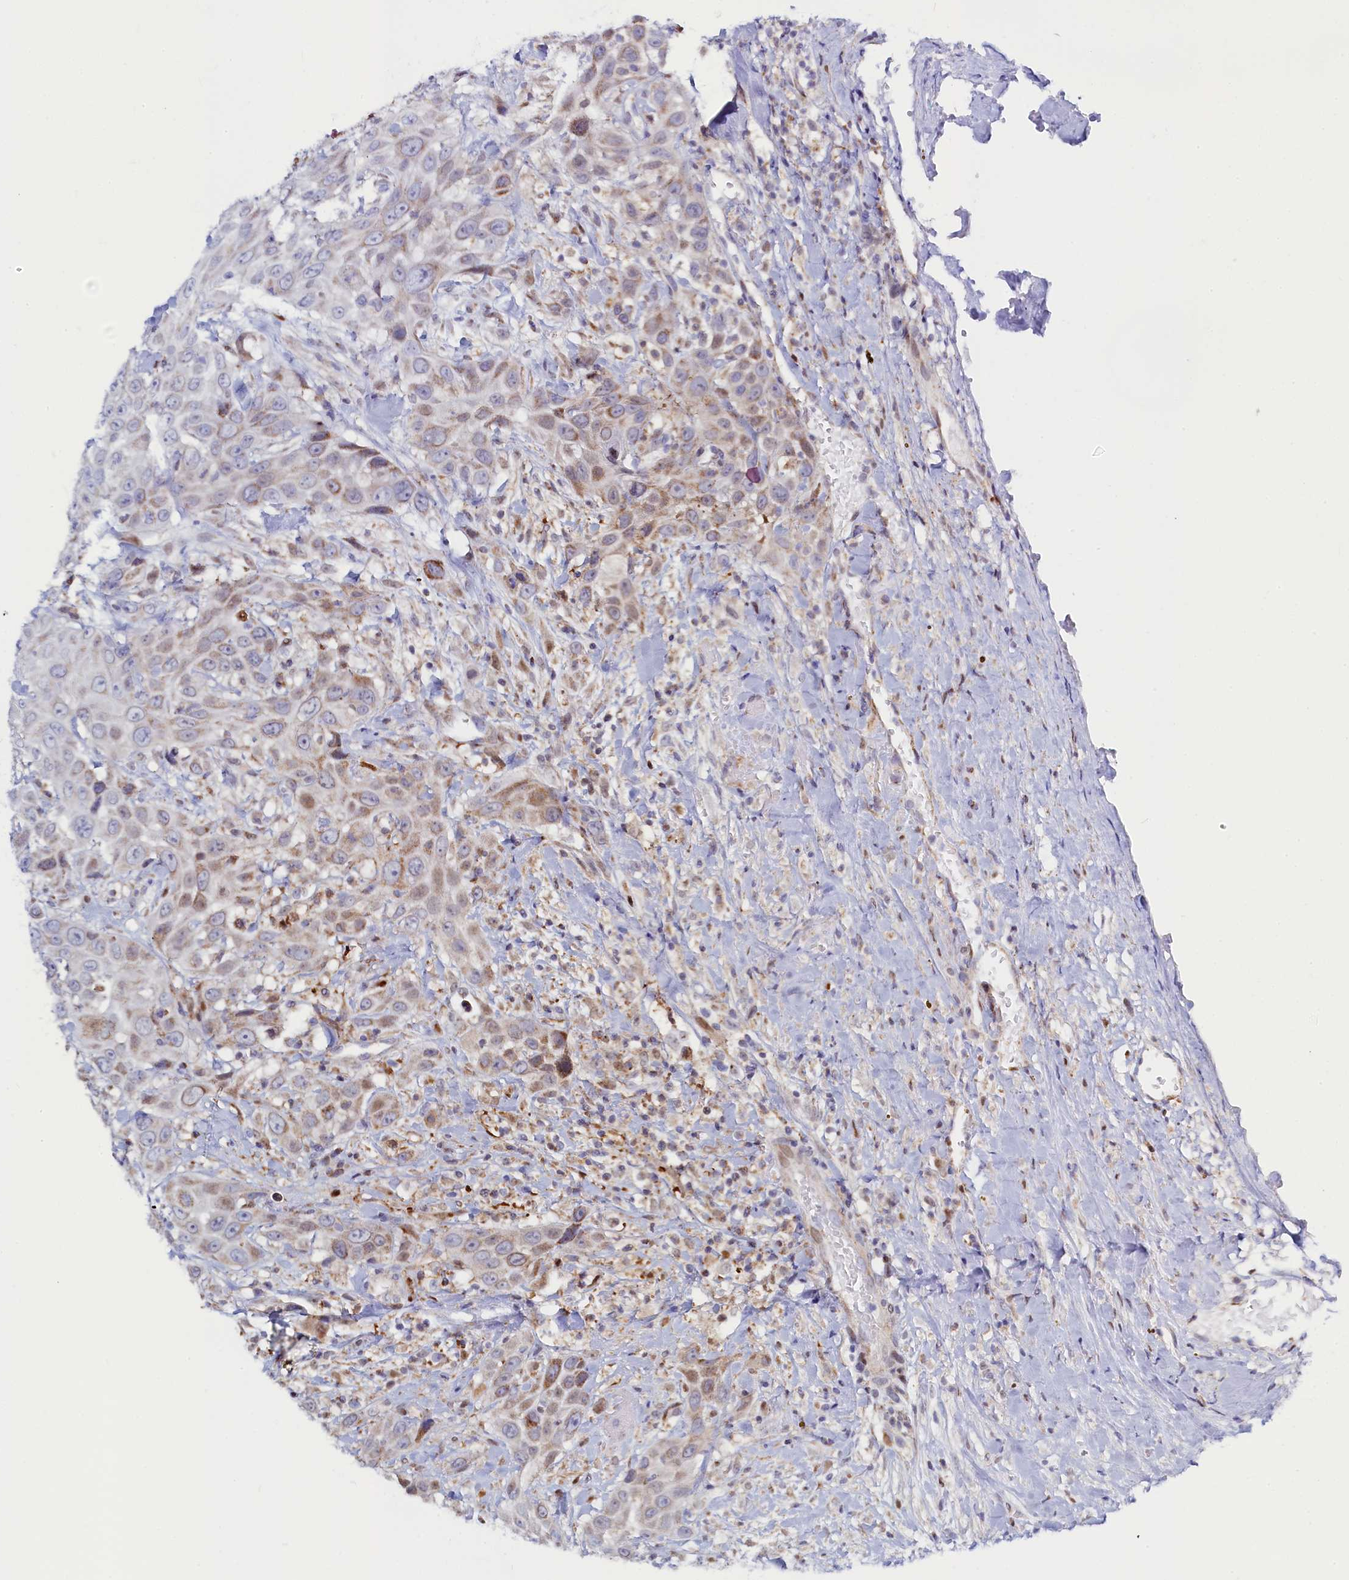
{"staining": {"intensity": "weak", "quantity": "25%-75%", "location": "cytoplasmic/membranous"}, "tissue": "head and neck cancer", "cell_type": "Tumor cells", "image_type": "cancer", "snomed": [{"axis": "morphology", "description": "Squamous cell carcinoma, NOS"}, {"axis": "topography", "description": "Head-Neck"}], "caption": "A high-resolution micrograph shows IHC staining of head and neck cancer, which displays weak cytoplasmic/membranous expression in about 25%-75% of tumor cells.", "gene": "HDGFL3", "patient": {"sex": "male", "age": 81}}